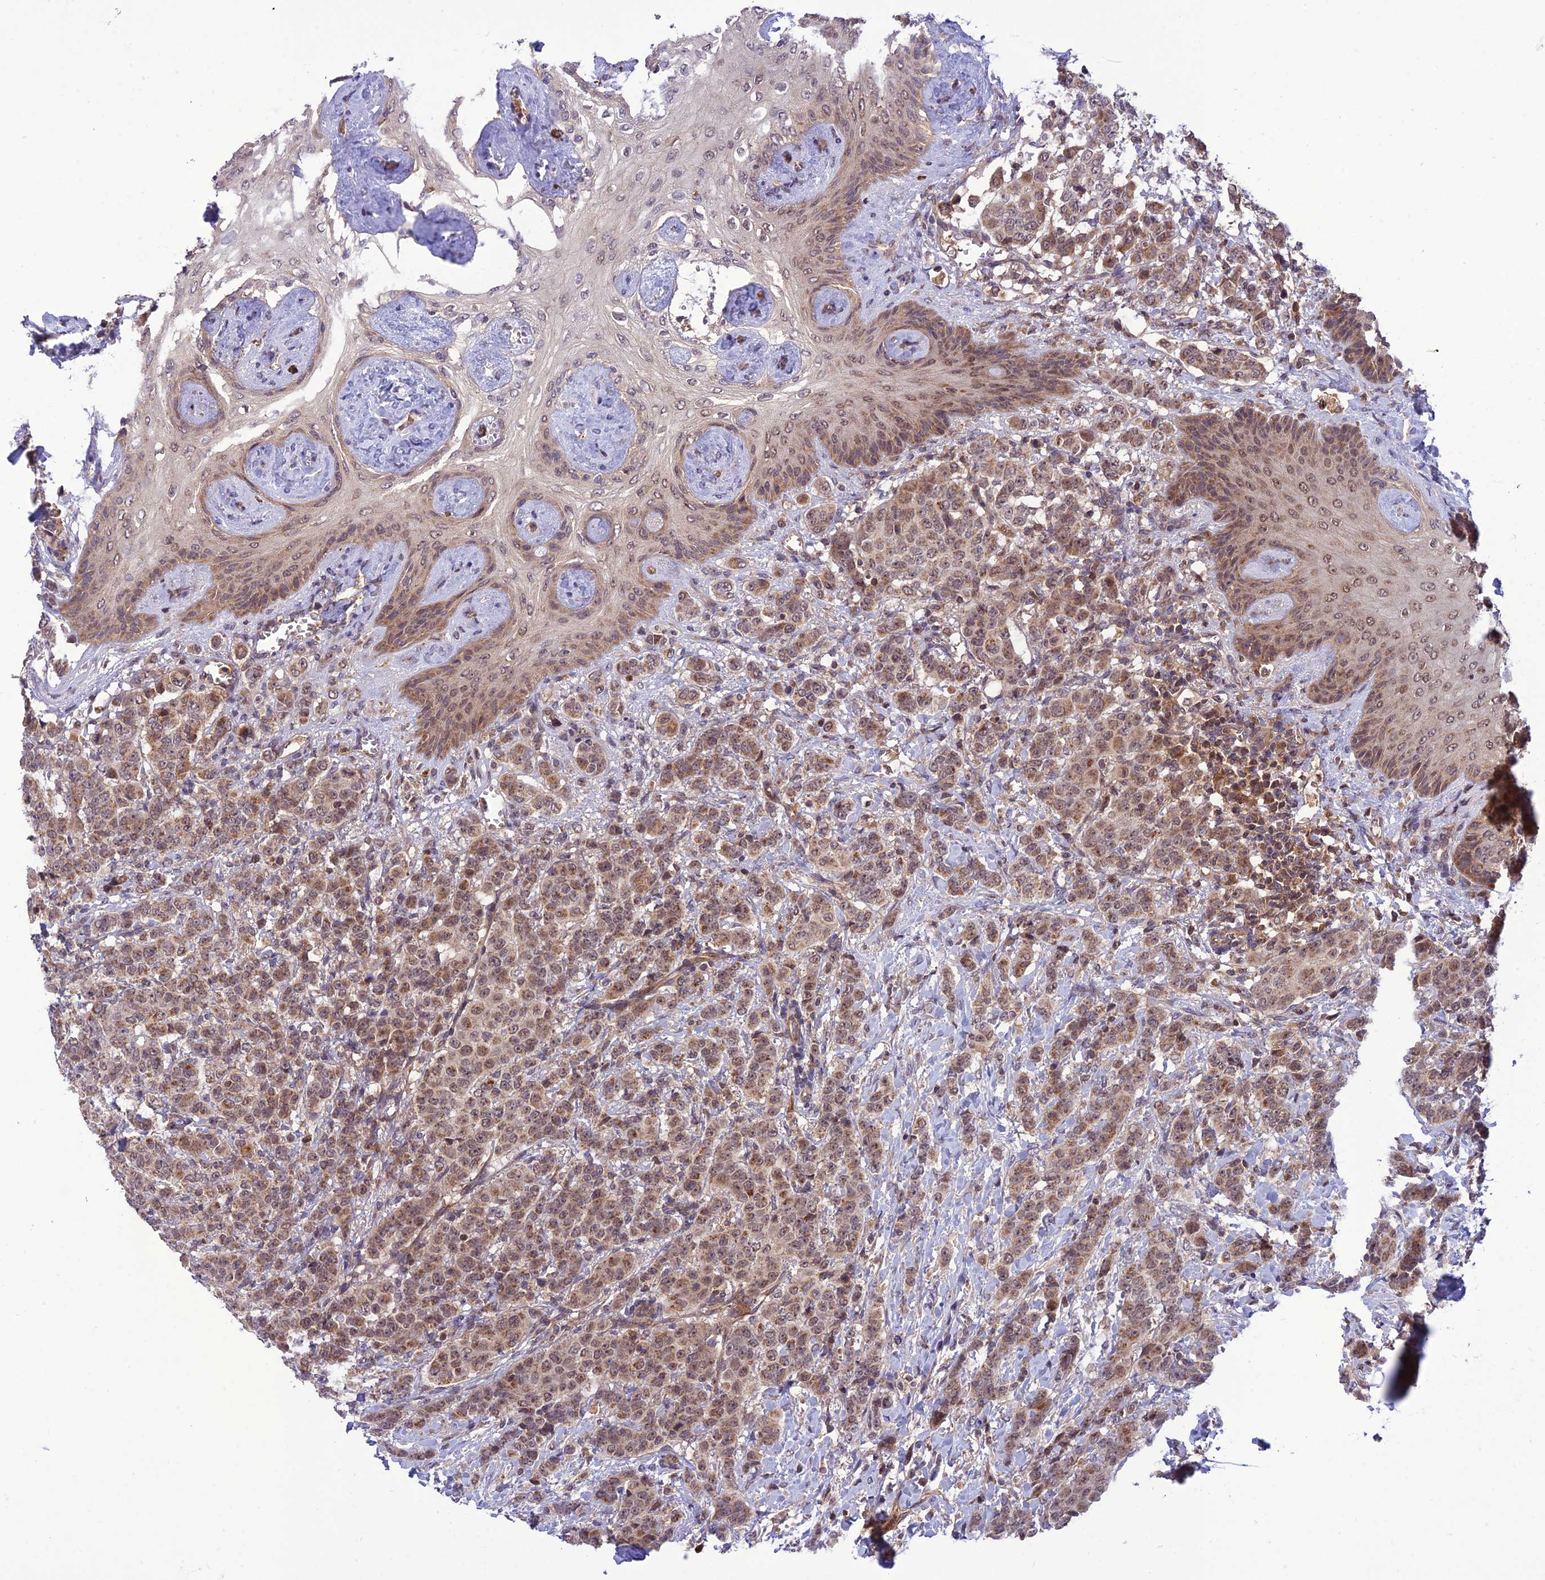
{"staining": {"intensity": "moderate", "quantity": "25%-75%", "location": "cytoplasmic/membranous,nuclear"}, "tissue": "breast cancer", "cell_type": "Tumor cells", "image_type": "cancer", "snomed": [{"axis": "morphology", "description": "Duct carcinoma"}, {"axis": "topography", "description": "Breast"}], "caption": "Moderate cytoplasmic/membranous and nuclear positivity for a protein is seen in about 25%-75% of tumor cells of breast intraductal carcinoma using immunohistochemistry.", "gene": "NDUFC1", "patient": {"sex": "female", "age": 40}}